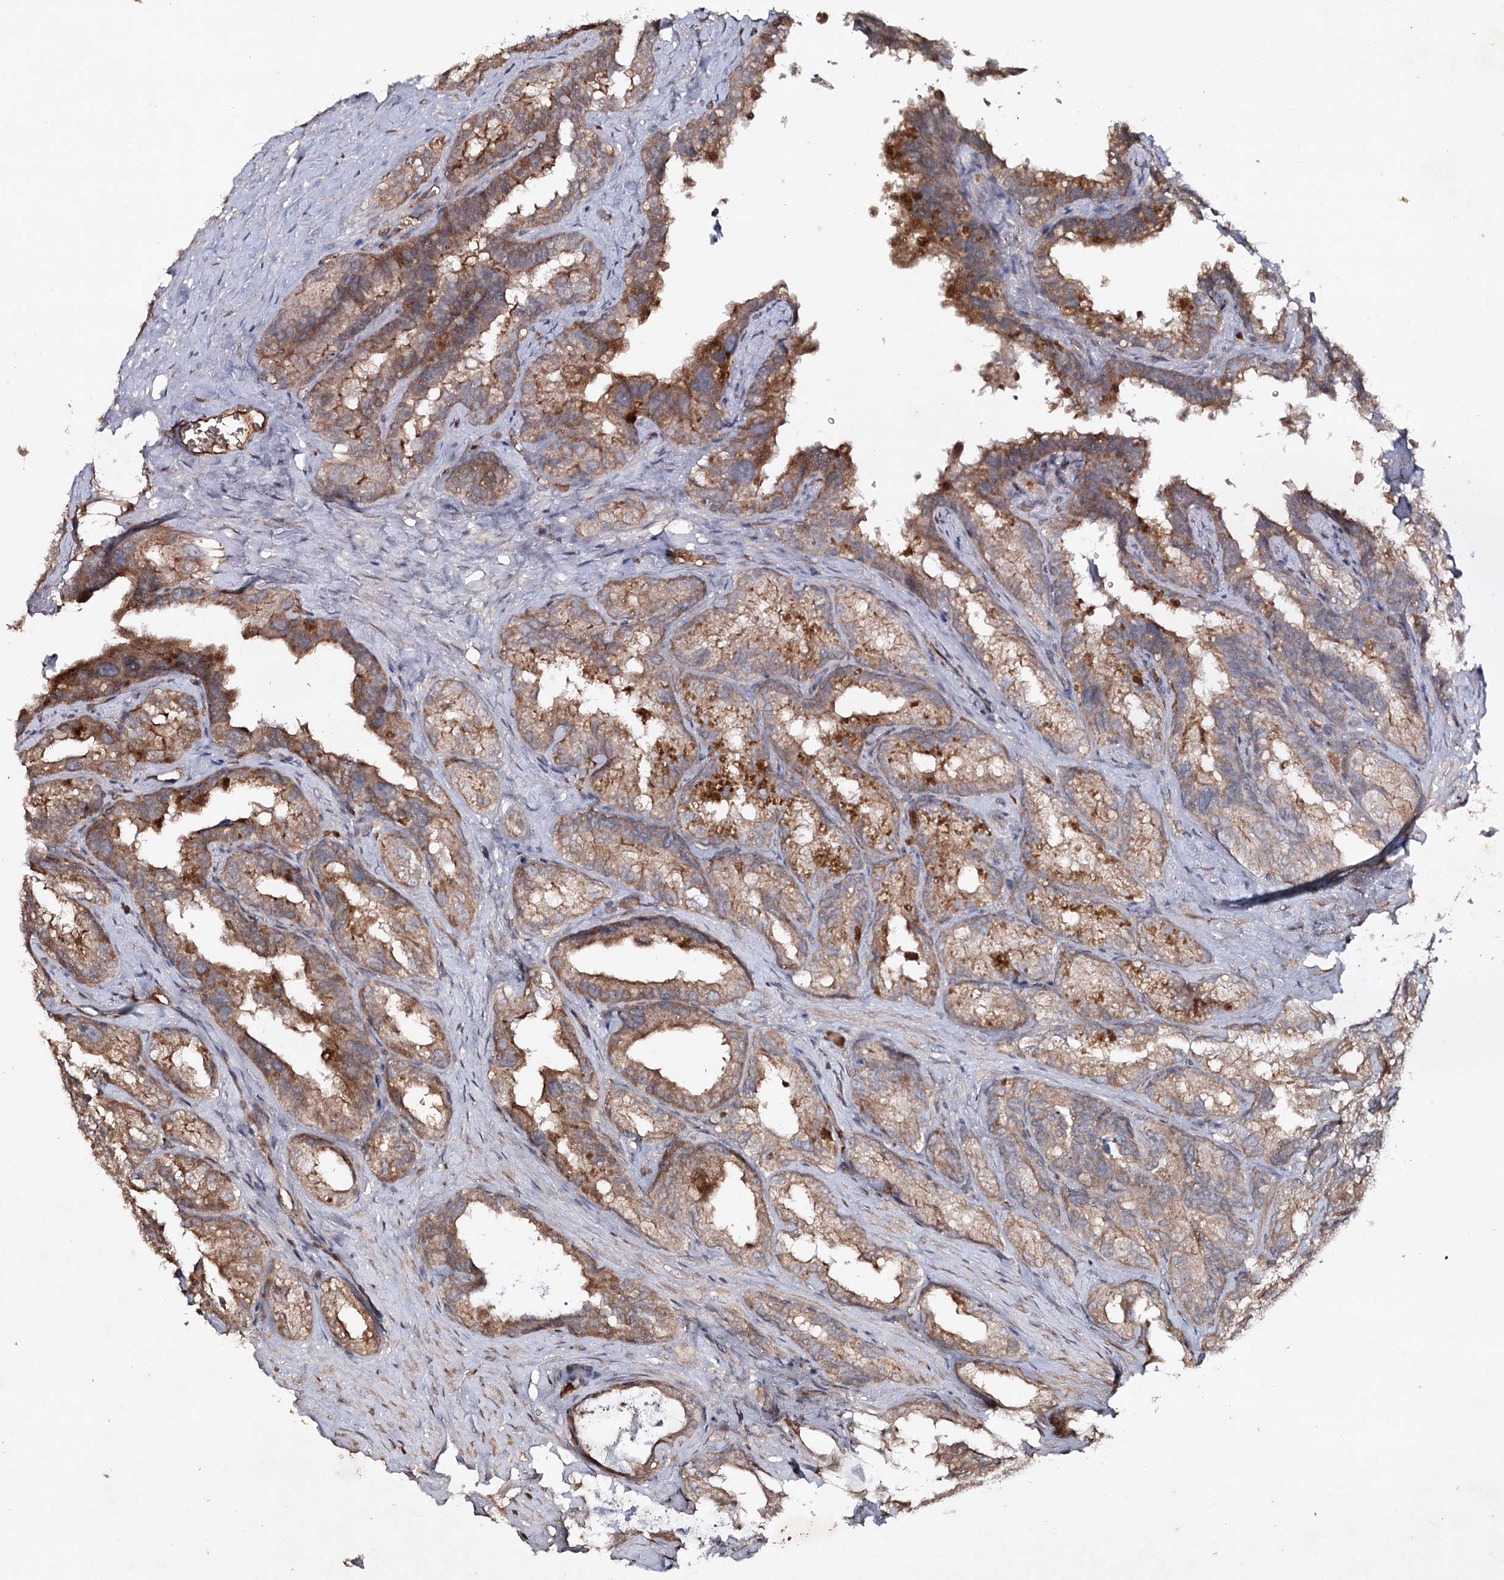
{"staining": {"intensity": "moderate", "quantity": "25%-75%", "location": "cytoplasmic/membranous"}, "tissue": "seminal vesicle", "cell_type": "Glandular cells", "image_type": "normal", "snomed": [{"axis": "morphology", "description": "Normal tissue, NOS"}, {"axis": "topography", "description": "Seminal veicle"}], "caption": "Glandular cells display medium levels of moderate cytoplasmic/membranous expression in approximately 25%-75% of cells in benign seminal vesicle.", "gene": "CYP2B6", "patient": {"sex": "male", "age": 60}}